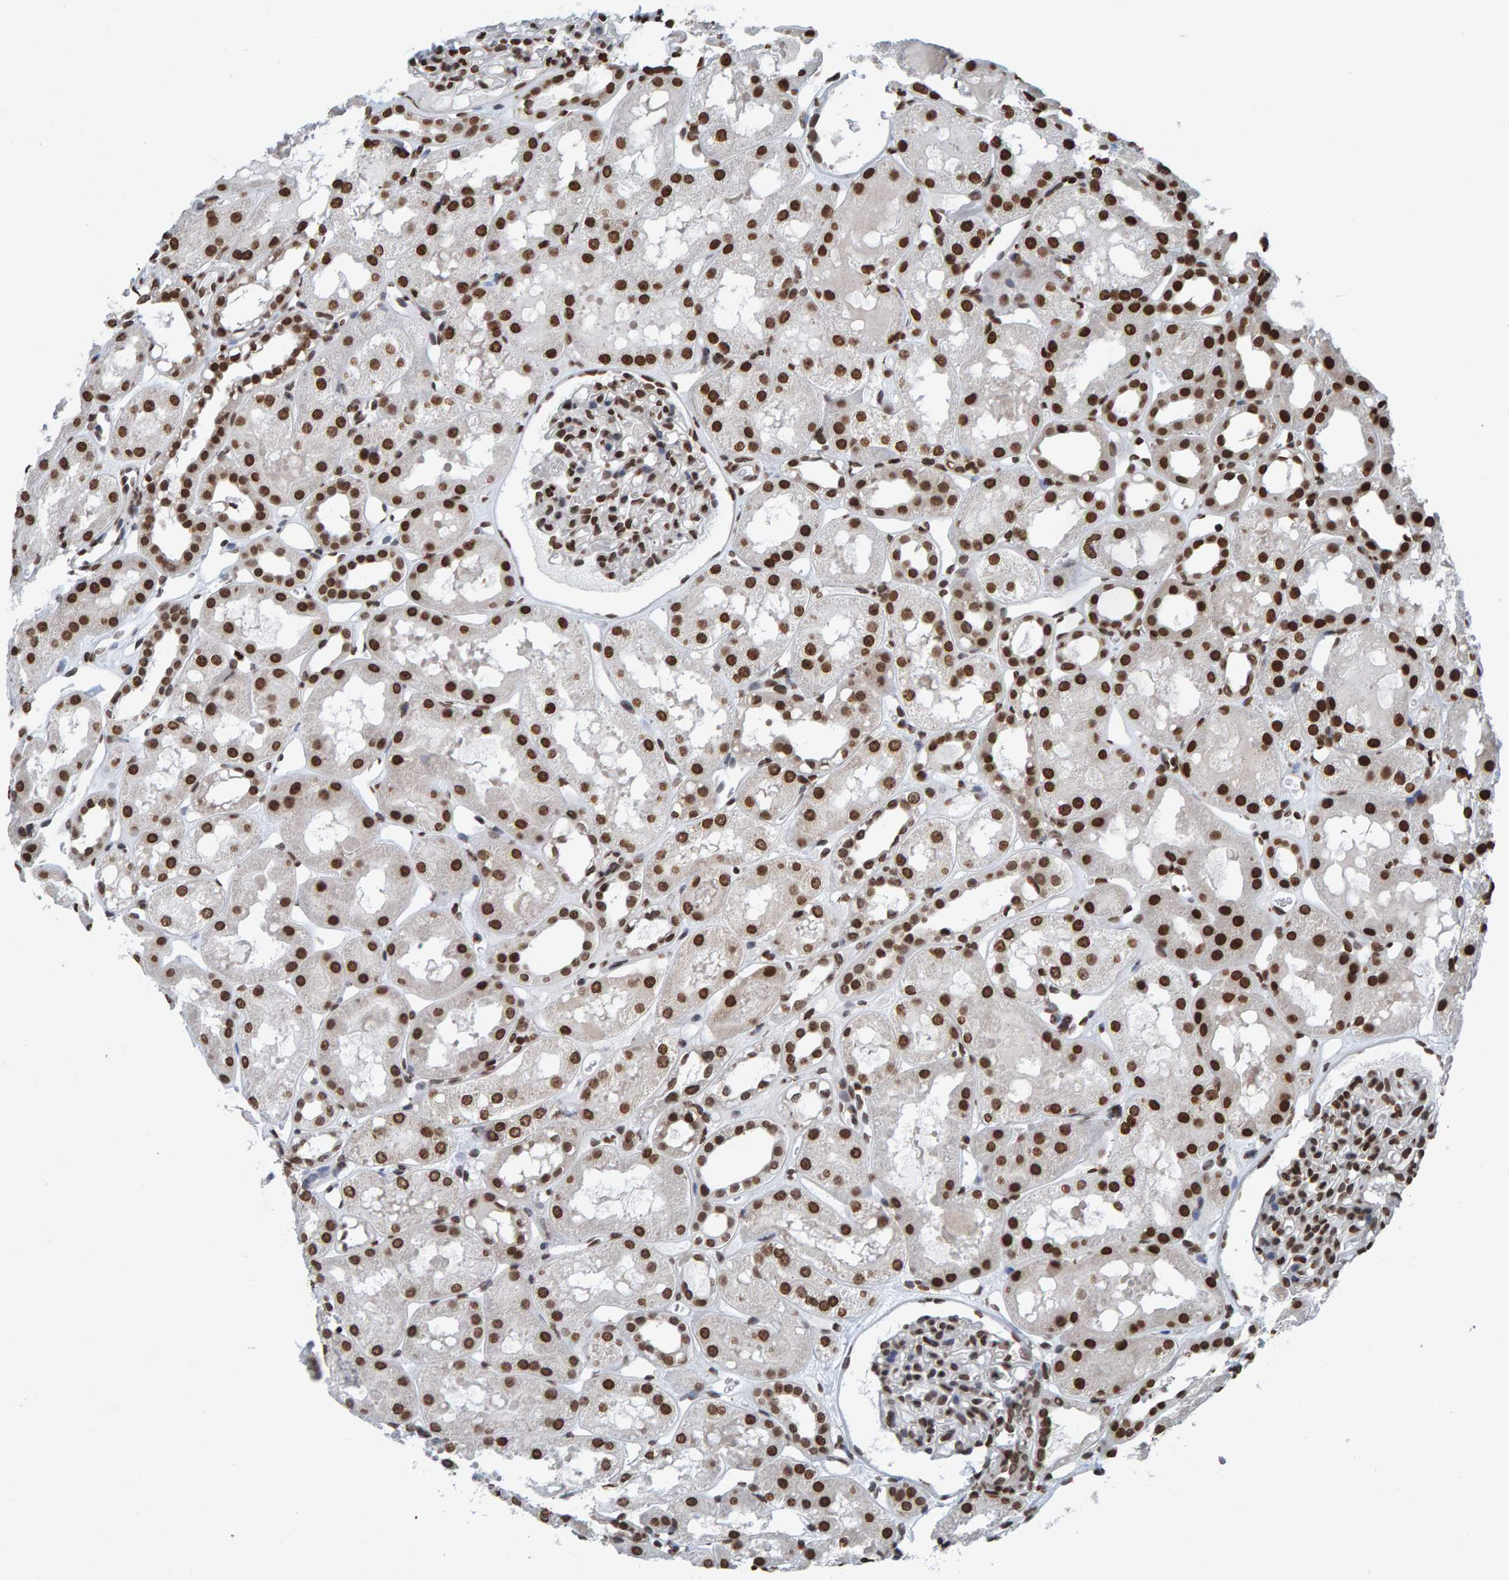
{"staining": {"intensity": "moderate", "quantity": ">75%", "location": "nuclear"}, "tissue": "kidney", "cell_type": "Cells in glomeruli", "image_type": "normal", "snomed": [{"axis": "morphology", "description": "Normal tissue, NOS"}, {"axis": "topography", "description": "Kidney"}, {"axis": "topography", "description": "Urinary bladder"}], "caption": "Normal kidney exhibits moderate nuclear positivity in approximately >75% of cells in glomeruli, visualized by immunohistochemistry. Using DAB (brown) and hematoxylin (blue) stains, captured at high magnification using brightfield microscopy.", "gene": "H2AZ1", "patient": {"sex": "male", "age": 16}}